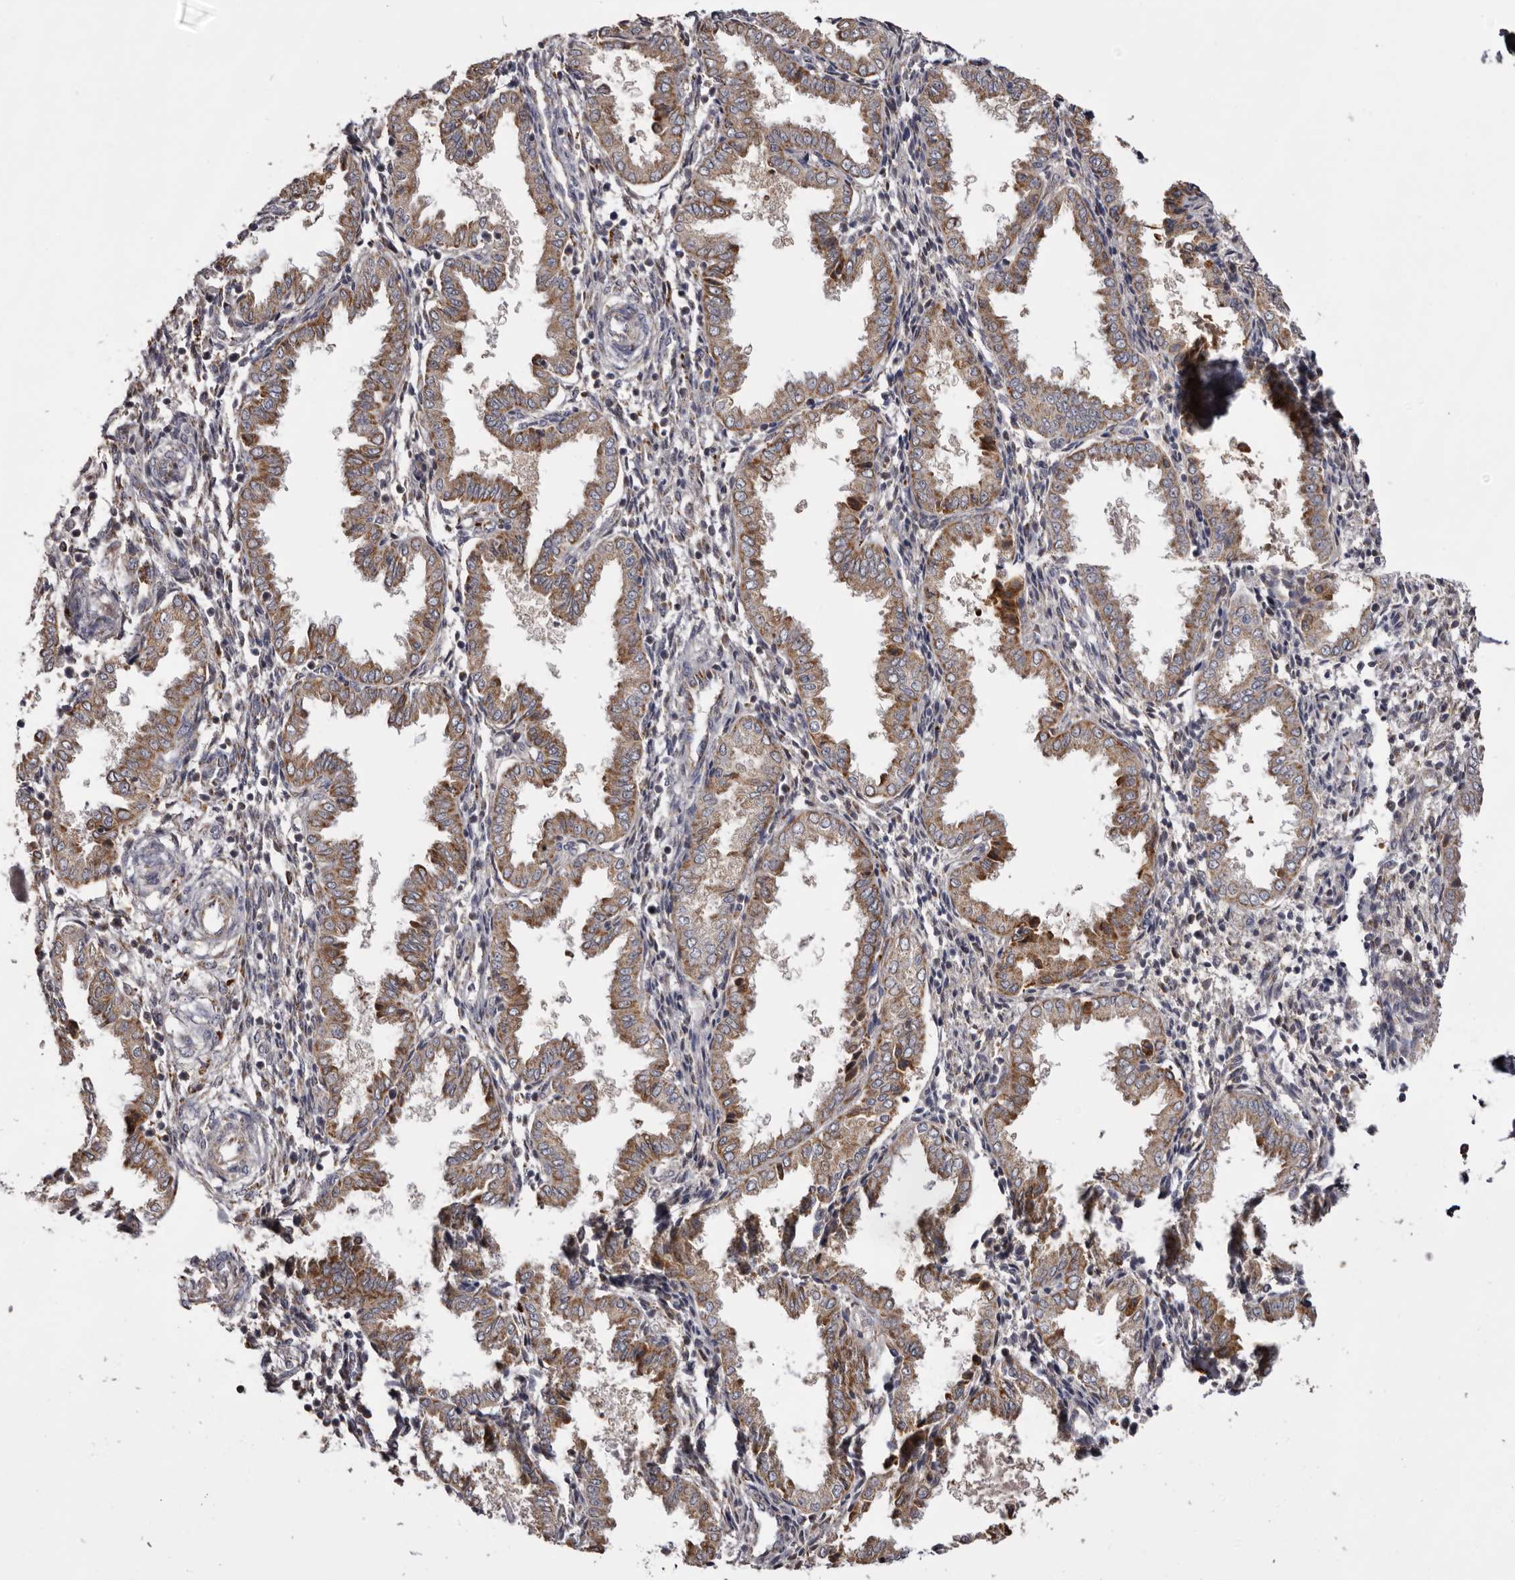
{"staining": {"intensity": "weak", "quantity": "25%-75%", "location": "cytoplasmic/membranous"}, "tissue": "endometrium", "cell_type": "Cells in endometrial stroma", "image_type": "normal", "snomed": [{"axis": "morphology", "description": "Normal tissue, NOS"}, {"axis": "topography", "description": "Endometrium"}], "caption": "IHC (DAB (3,3'-diaminobenzidine)) staining of benign human endometrium exhibits weak cytoplasmic/membranous protein staining in approximately 25%-75% of cells in endometrial stroma.", "gene": "MECR", "patient": {"sex": "female", "age": 33}}